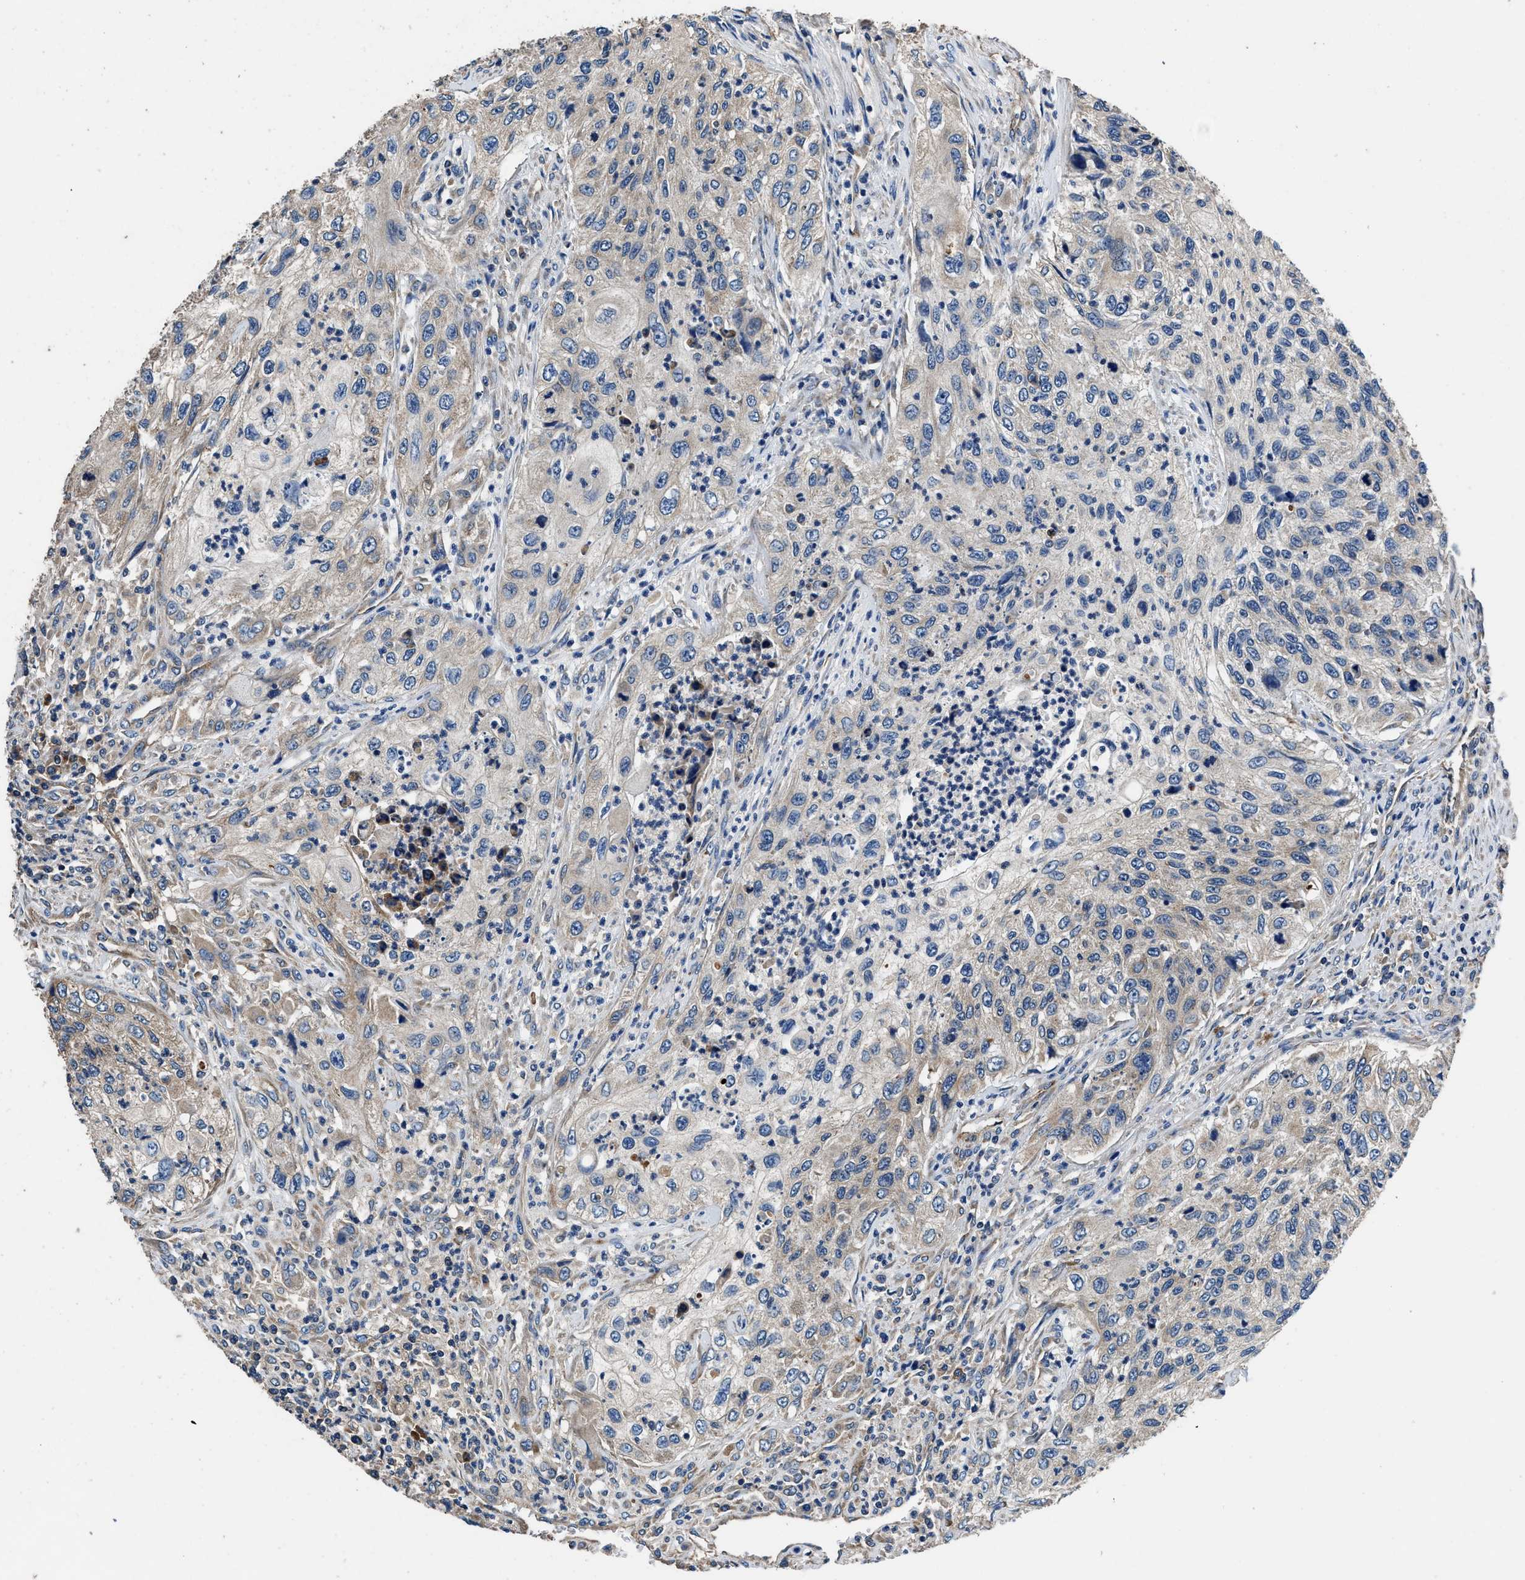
{"staining": {"intensity": "weak", "quantity": "<25%", "location": "cytoplasmic/membranous"}, "tissue": "urothelial cancer", "cell_type": "Tumor cells", "image_type": "cancer", "snomed": [{"axis": "morphology", "description": "Urothelial carcinoma, High grade"}, {"axis": "topography", "description": "Urinary bladder"}], "caption": "Immunohistochemistry (IHC) photomicrograph of human urothelial carcinoma (high-grade) stained for a protein (brown), which reveals no positivity in tumor cells.", "gene": "DHRS7B", "patient": {"sex": "female", "age": 60}}